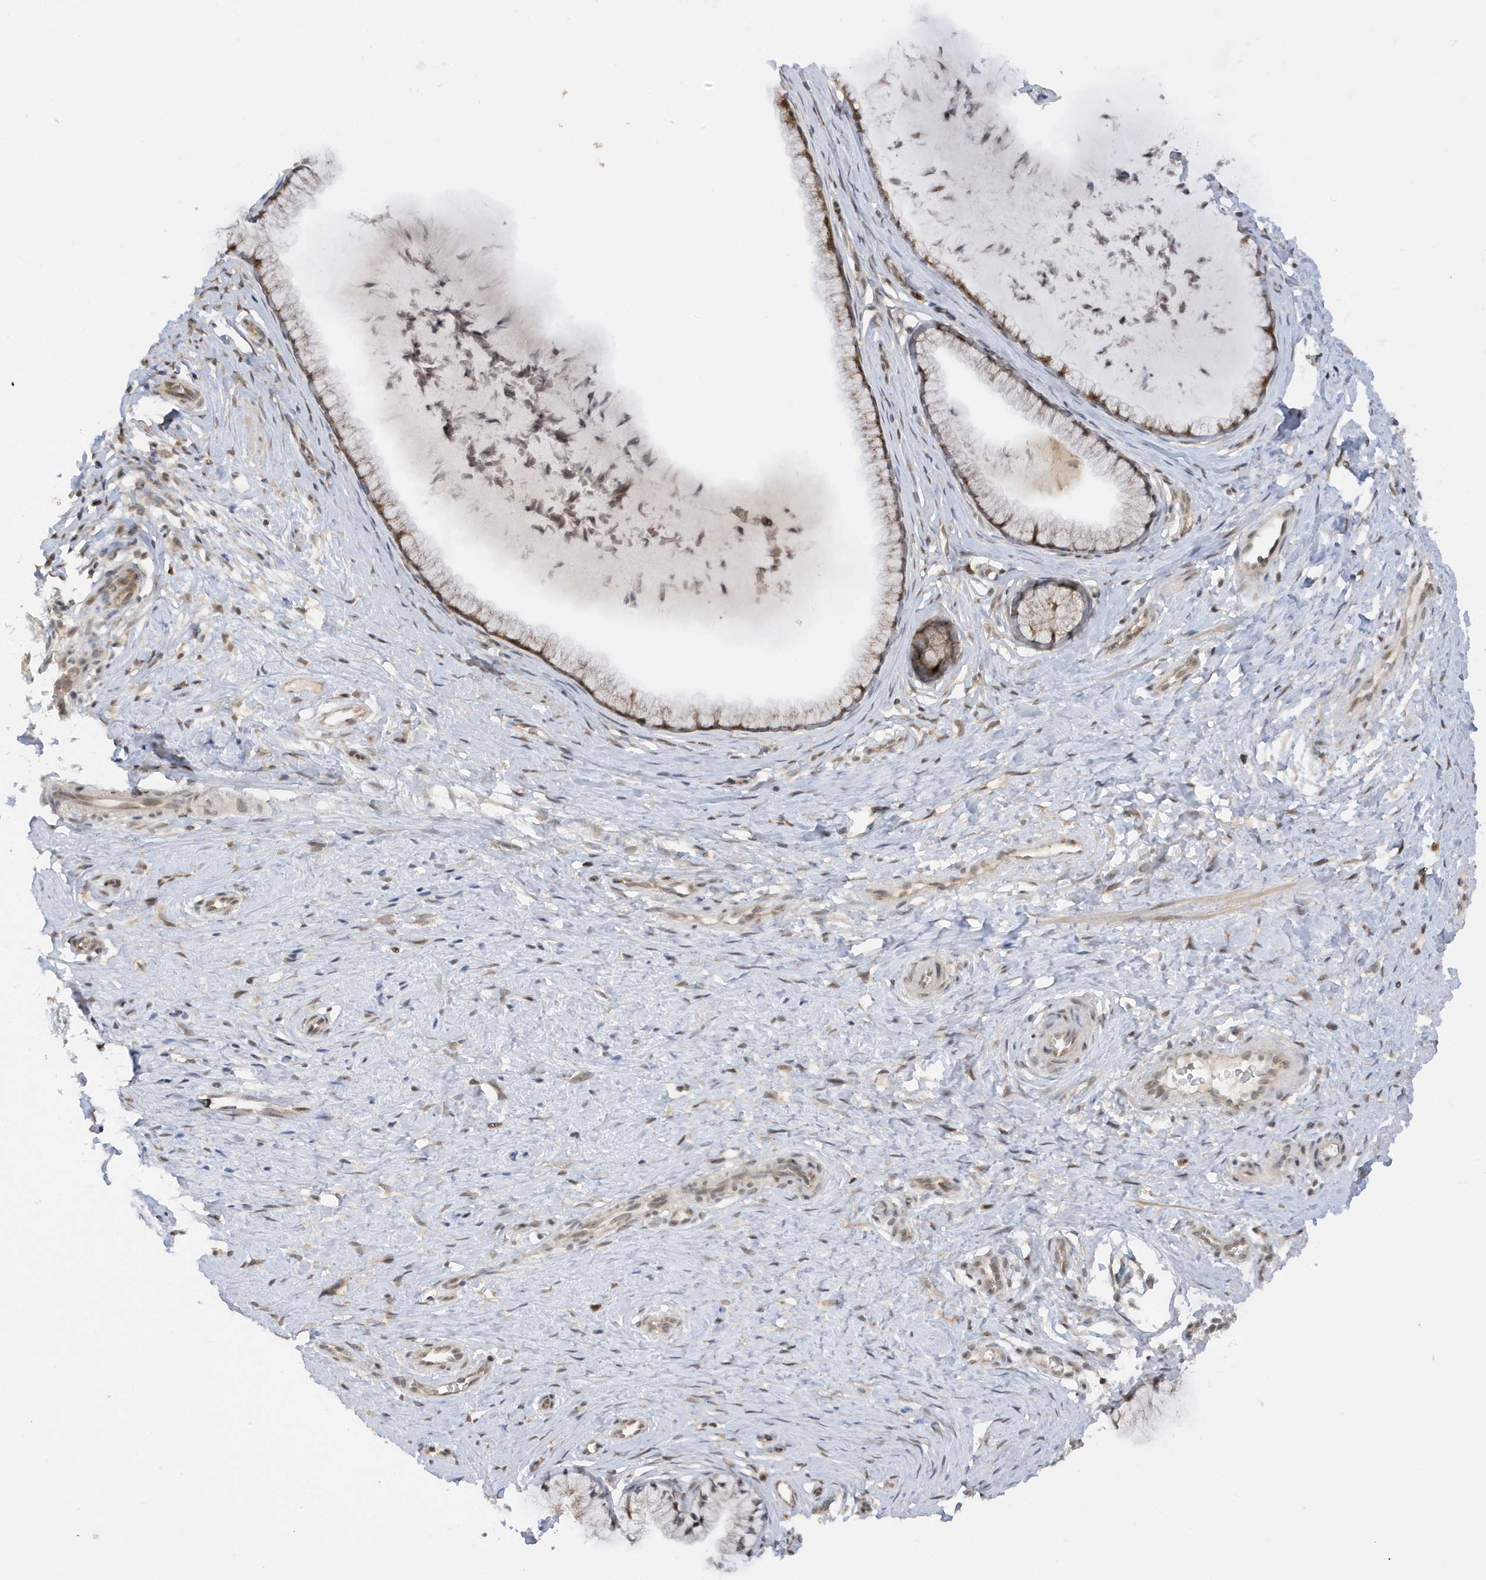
{"staining": {"intensity": "moderate", "quantity": ">75%", "location": "cytoplasmic/membranous,nuclear"}, "tissue": "cervix", "cell_type": "Glandular cells", "image_type": "normal", "snomed": [{"axis": "morphology", "description": "Normal tissue, NOS"}, {"axis": "topography", "description": "Cervix"}], "caption": "High-magnification brightfield microscopy of unremarkable cervix stained with DAB (3,3'-diaminobenzidine) (brown) and counterstained with hematoxylin (blue). glandular cells exhibit moderate cytoplasmic/membranous,nuclear positivity is present in about>75% of cells.", "gene": "TAB3", "patient": {"sex": "female", "age": 36}}